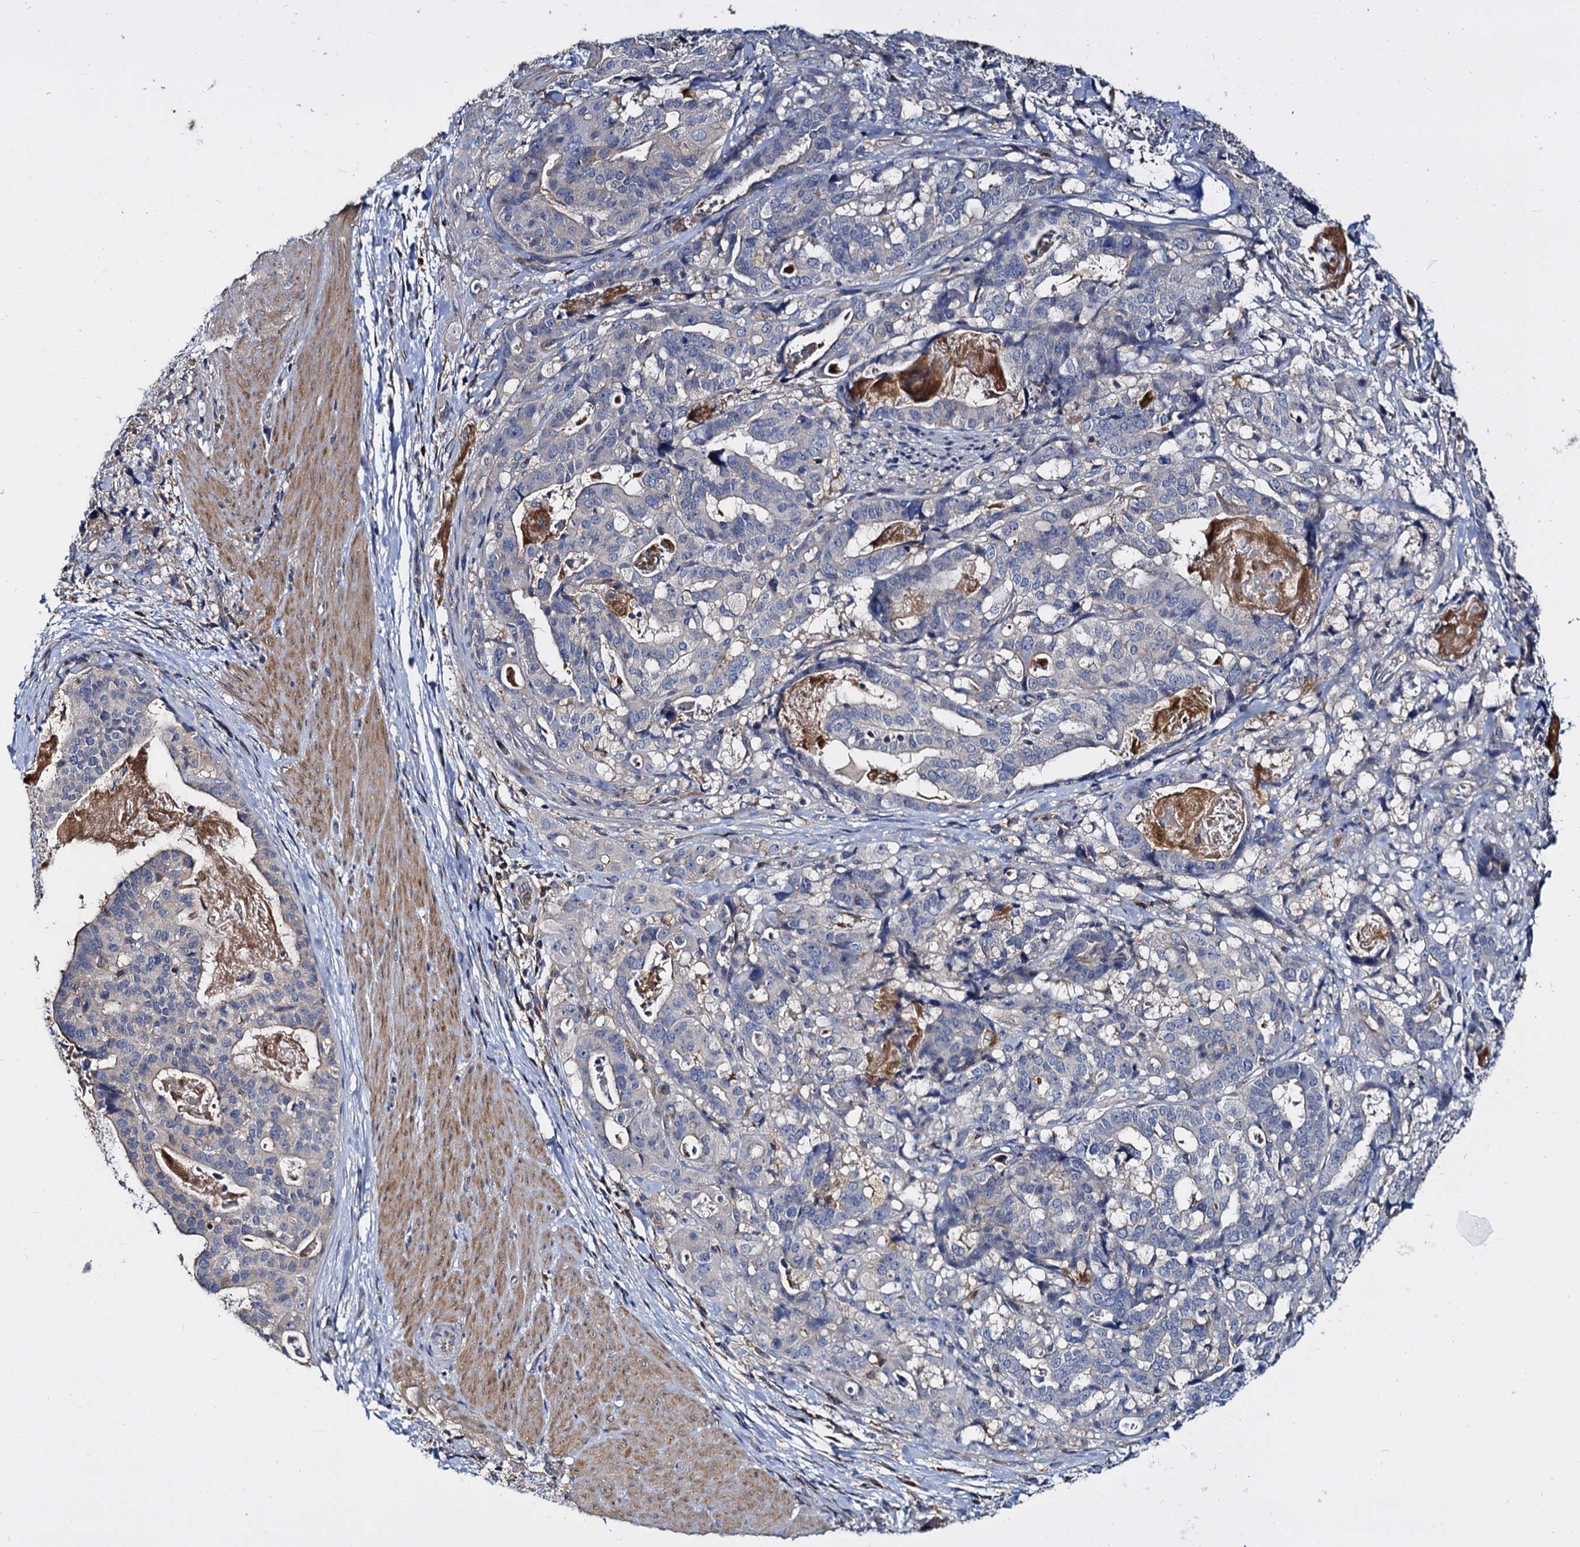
{"staining": {"intensity": "negative", "quantity": "none", "location": "none"}, "tissue": "stomach cancer", "cell_type": "Tumor cells", "image_type": "cancer", "snomed": [{"axis": "morphology", "description": "Adenocarcinoma, NOS"}, {"axis": "topography", "description": "Stomach"}], "caption": "This is an IHC histopathology image of stomach adenocarcinoma. There is no staining in tumor cells.", "gene": "ANKRD13A", "patient": {"sex": "male", "age": 48}}